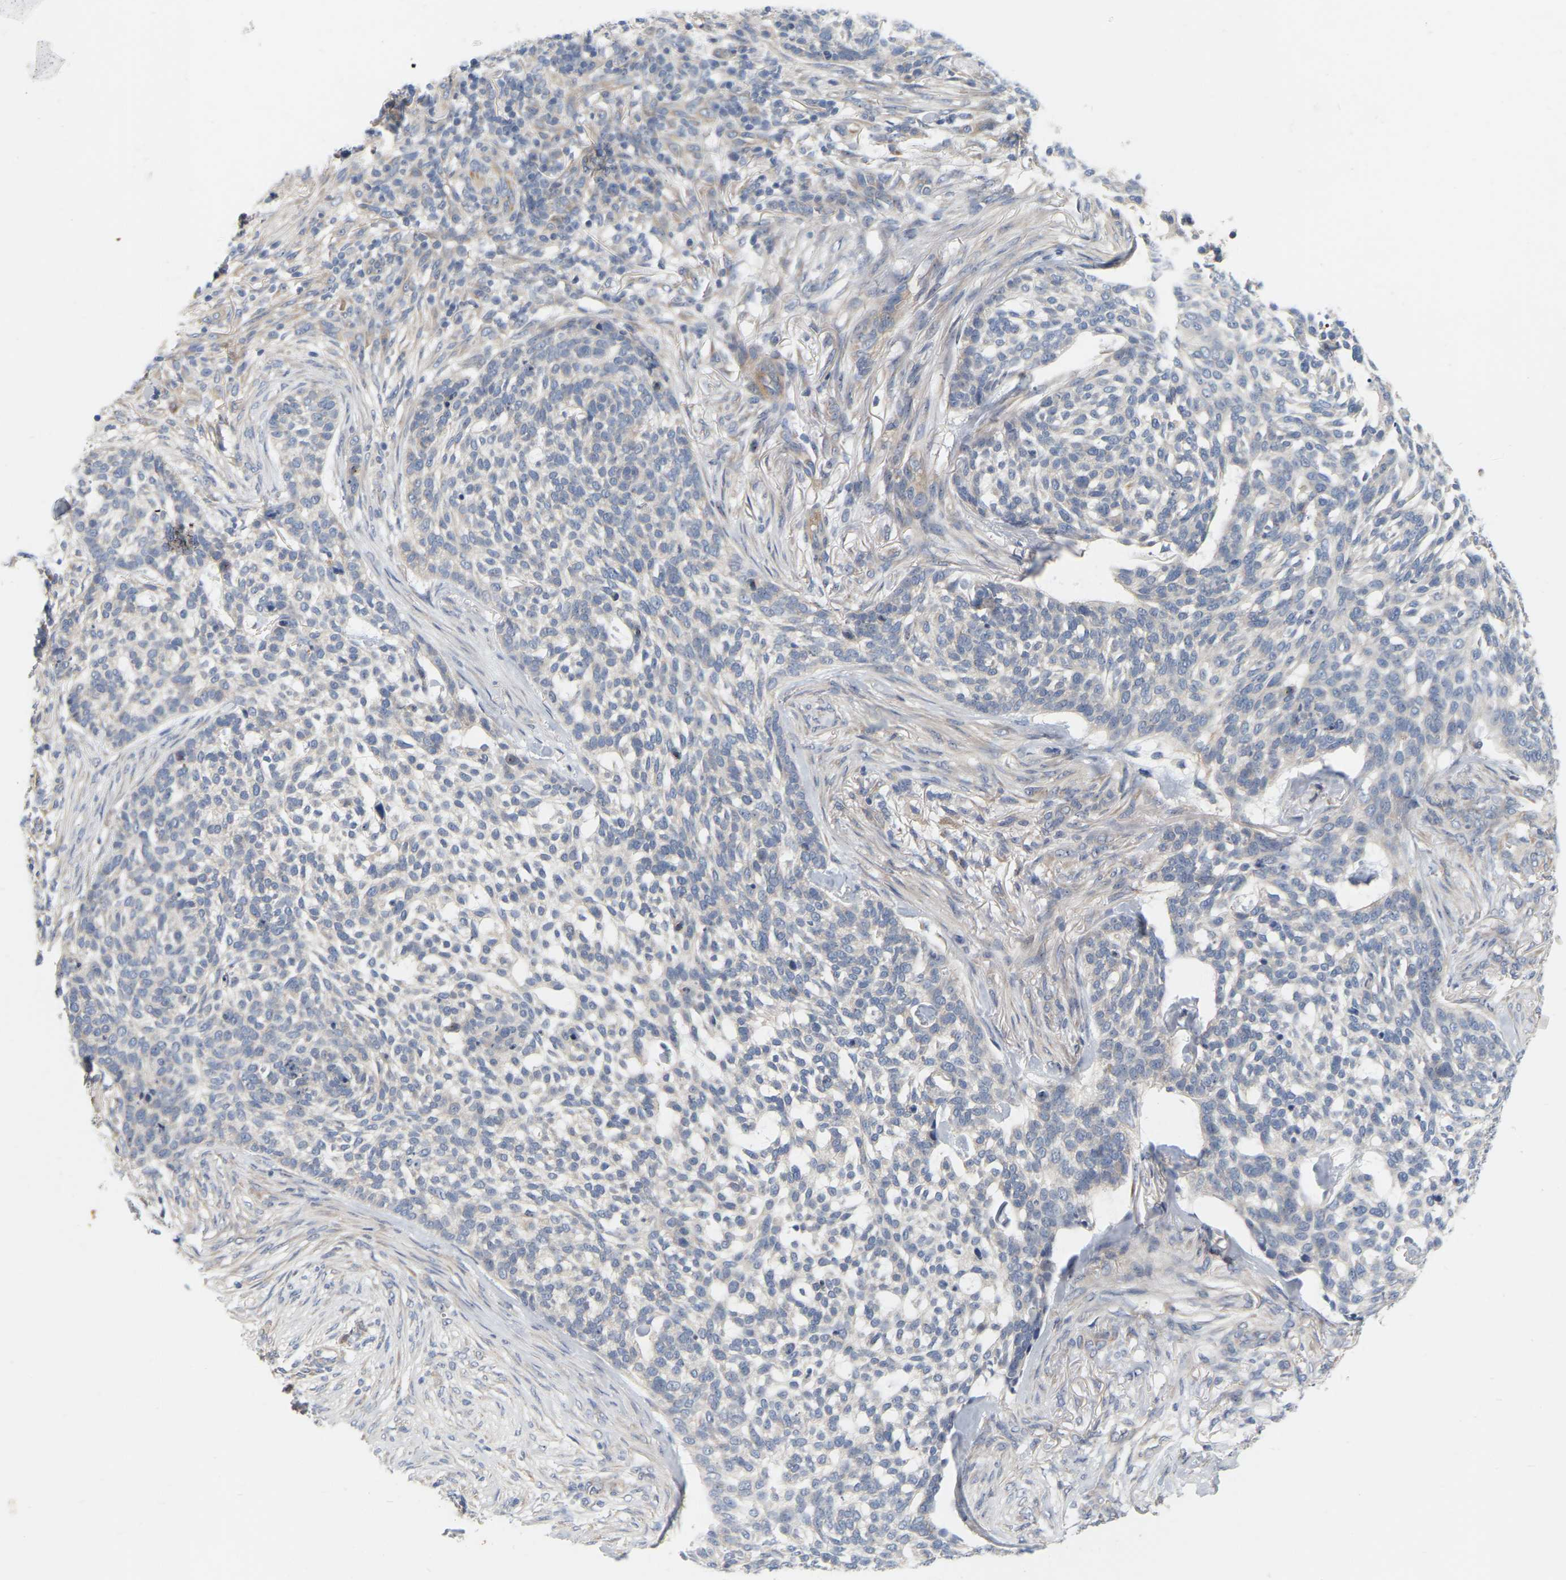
{"staining": {"intensity": "negative", "quantity": "none", "location": "none"}, "tissue": "skin cancer", "cell_type": "Tumor cells", "image_type": "cancer", "snomed": [{"axis": "morphology", "description": "Basal cell carcinoma"}, {"axis": "topography", "description": "Skin"}], "caption": "Human skin basal cell carcinoma stained for a protein using immunohistochemistry displays no expression in tumor cells.", "gene": "MINDY4", "patient": {"sex": "female", "age": 64}}